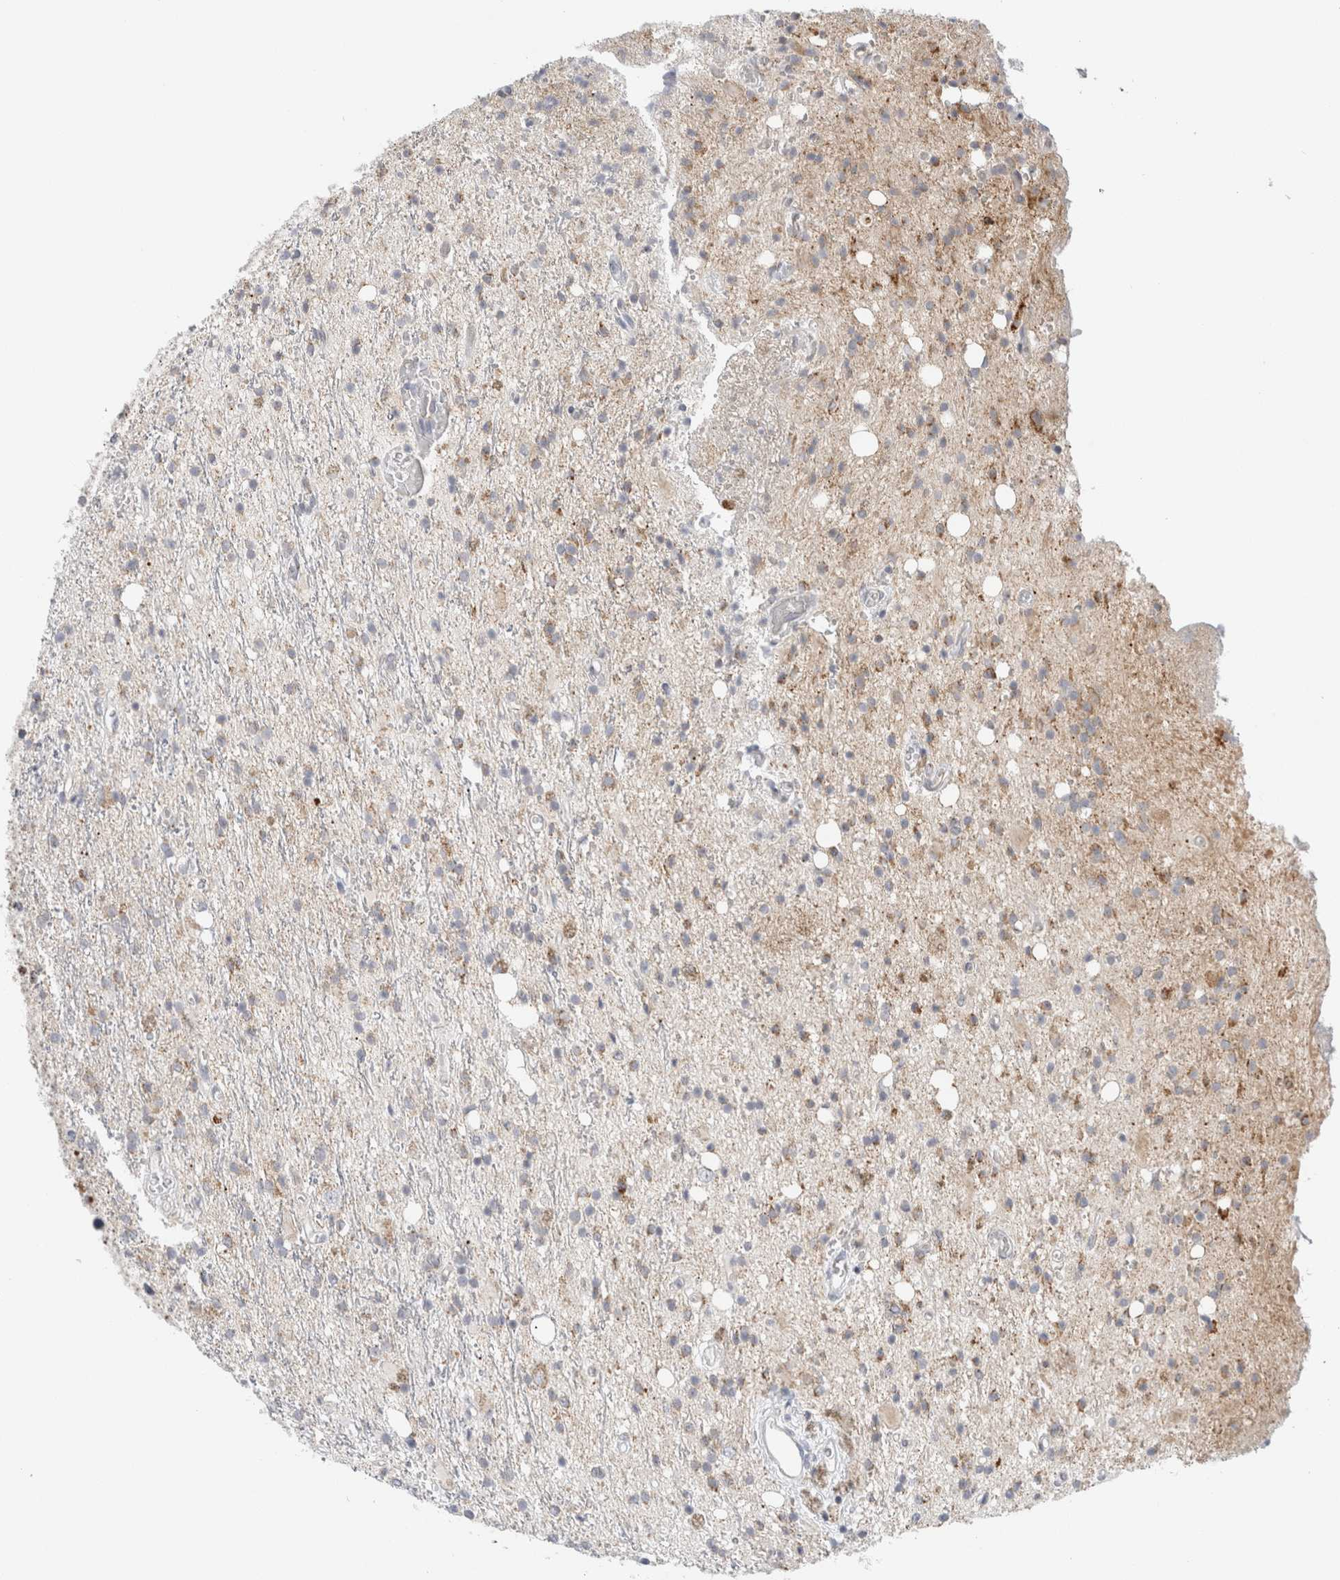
{"staining": {"intensity": "moderate", "quantity": "<25%", "location": "cytoplasmic/membranous"}, "tissue": "glioma", "cell_type": "Tumor cells", "image_type": "cancer", "snomed": [{"axis": "morphology", "description": "Glioma, malignant, High grade"}, {"axis": "topography", "description": "Brain"}], "caption": "Immunohistochemical staining of human glioma reveals low levels of moderate cytoplasmic/membranous positivity in about <25% of tumor cells. The staining is performed using DAB brown chromogen to label protein expression. The nuclei are counter-stained blue using hematoxylin.", "gene": "FAHD1", "patient": {"sex": "male", "age": 47}}